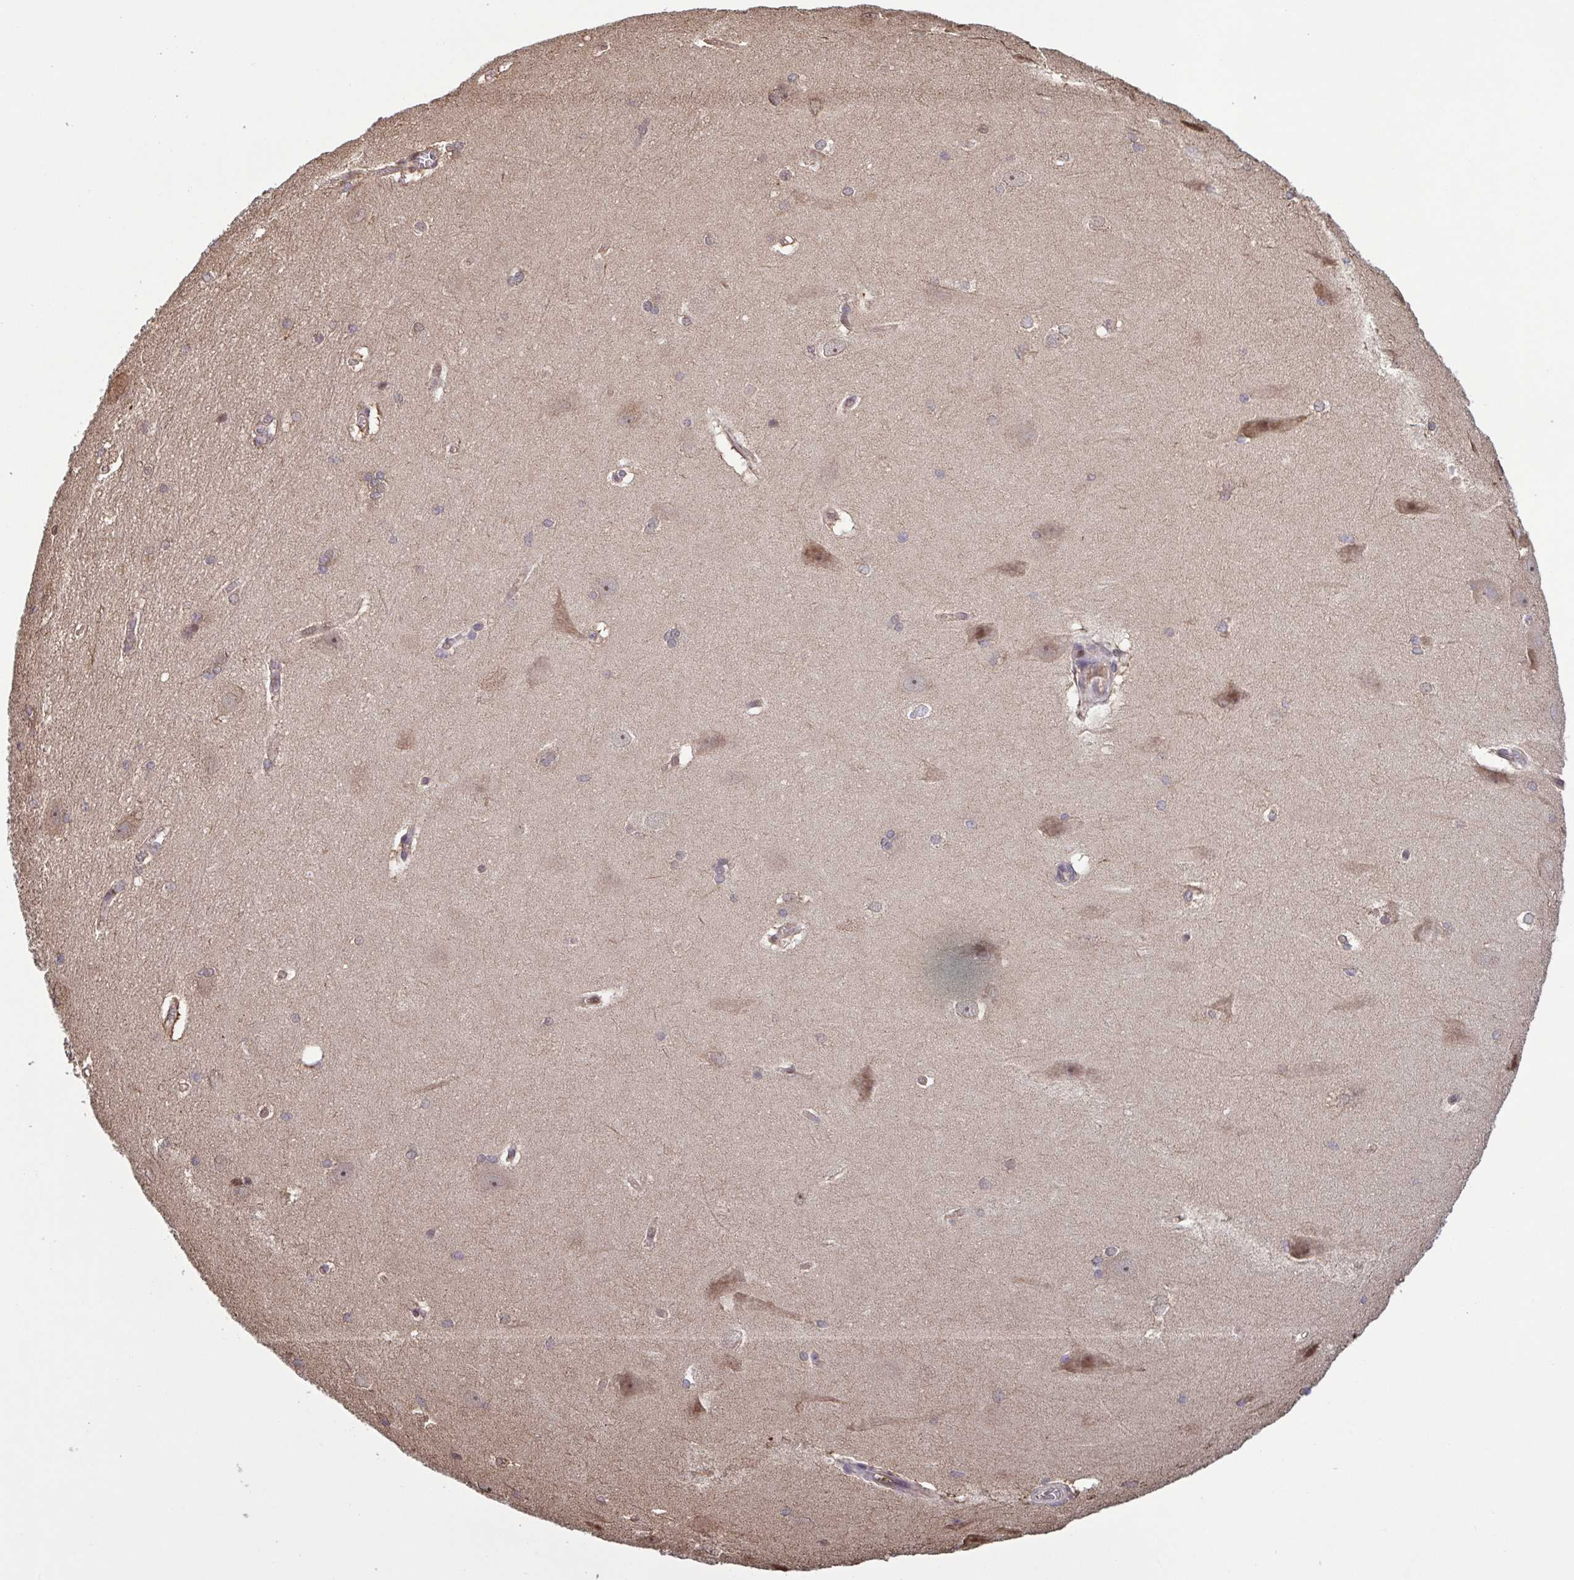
{"staining": {"intensity": "moderate", "quantity": "<25%", "location": "cytoplasmic/membranous"}, "tissue": "hippocampus", "cell_type": "Glial cells", "image_type": "normal", "snomed": [{"axis": "morphology", "description": "Normal tissue, NOS"}, {"axis": "topography", "description": "Cerebral cortex"}, {"axis": "topography", "description": "Hippocampus"}], "caption": "Glial cells demonstrate moderate cytoplasmic/membranous staining in about <25% of cells in unremarkable hippocampus. The staining was performed using DAB, with brown indicating positive protein expression. Nuclei are stained blue with hematoxylin.", "gene": "SEC63", "patient": {"sex": "female", "age": 19}}